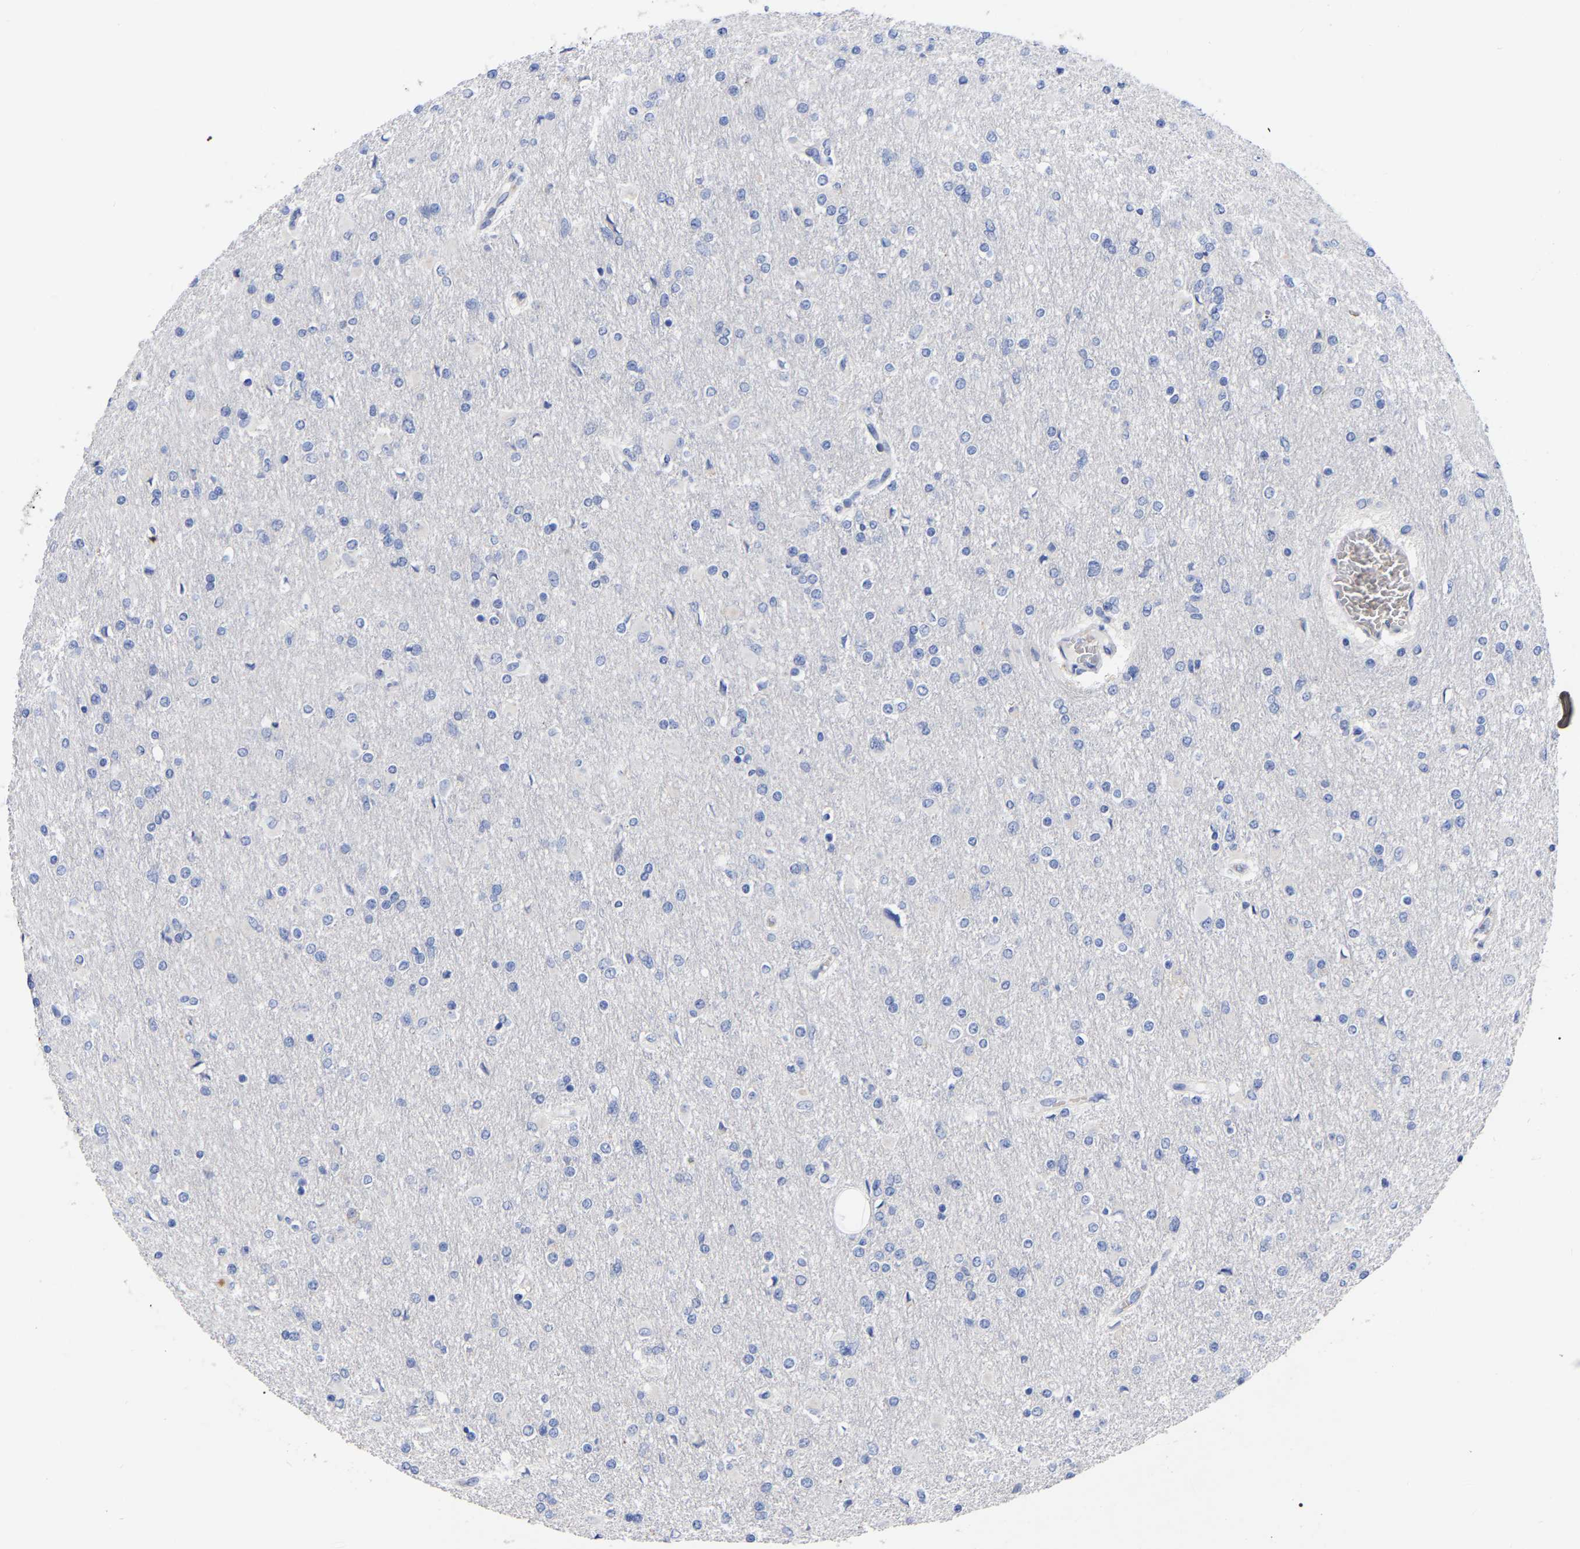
{"staining": {"intensity": "negative", "quantity": "none", "location": "none"}, "tissue": "glioma", "cell_type": "Tumor cells", "image_type": "cancer", "snomed": [{"axis": "morphology", "description": "Glioma, malignant, High grade"}, {"axis": "topography", "description": "Cerebral cortex"}], "caption": "A high-resolution micrograph shows immunohistochemistry staining of glioma, which exhibits no significant expression in tumor cells.", "gene": "GDF3", "patient": {"sex": "female", "age": 36}}